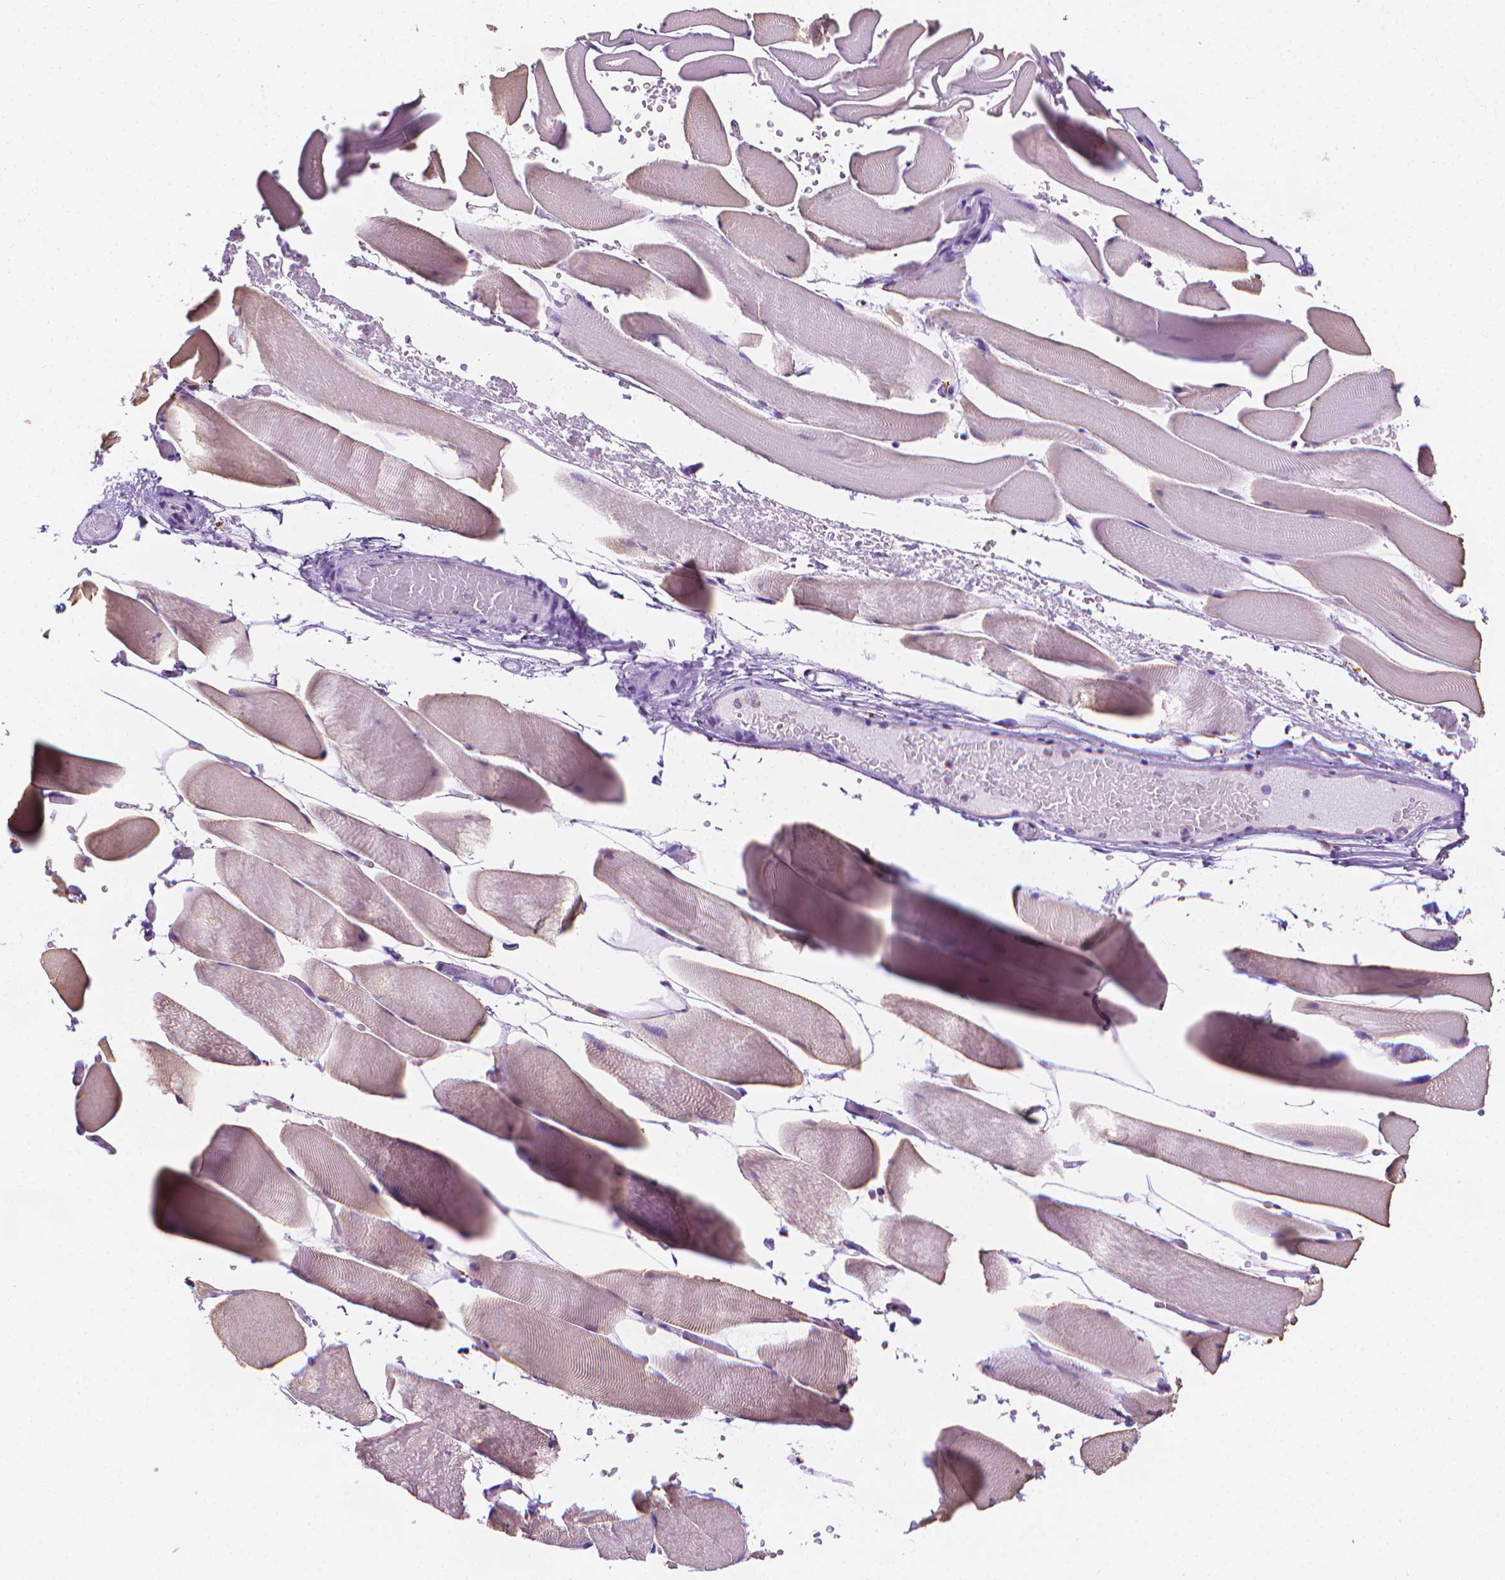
{"staining": {"intensity": "negative", "quantity": "none", "location": "none"}, "tissue": "skeletal muscle", "cell_type": "Myocytes", "image_type": "normal", "snomed": [{"axis": "morphology", "description": "Normal tissue, NOS"}, {"axis": "topography", "description": "Skeletal muscle"}], "caption": "IHC histopathology image of normal skeletal muscle stained for a protein (brown), which demonstrates no positivity in myocytes.", "gene": "FASN", "patient": {"sex": "female", "age": 37}}